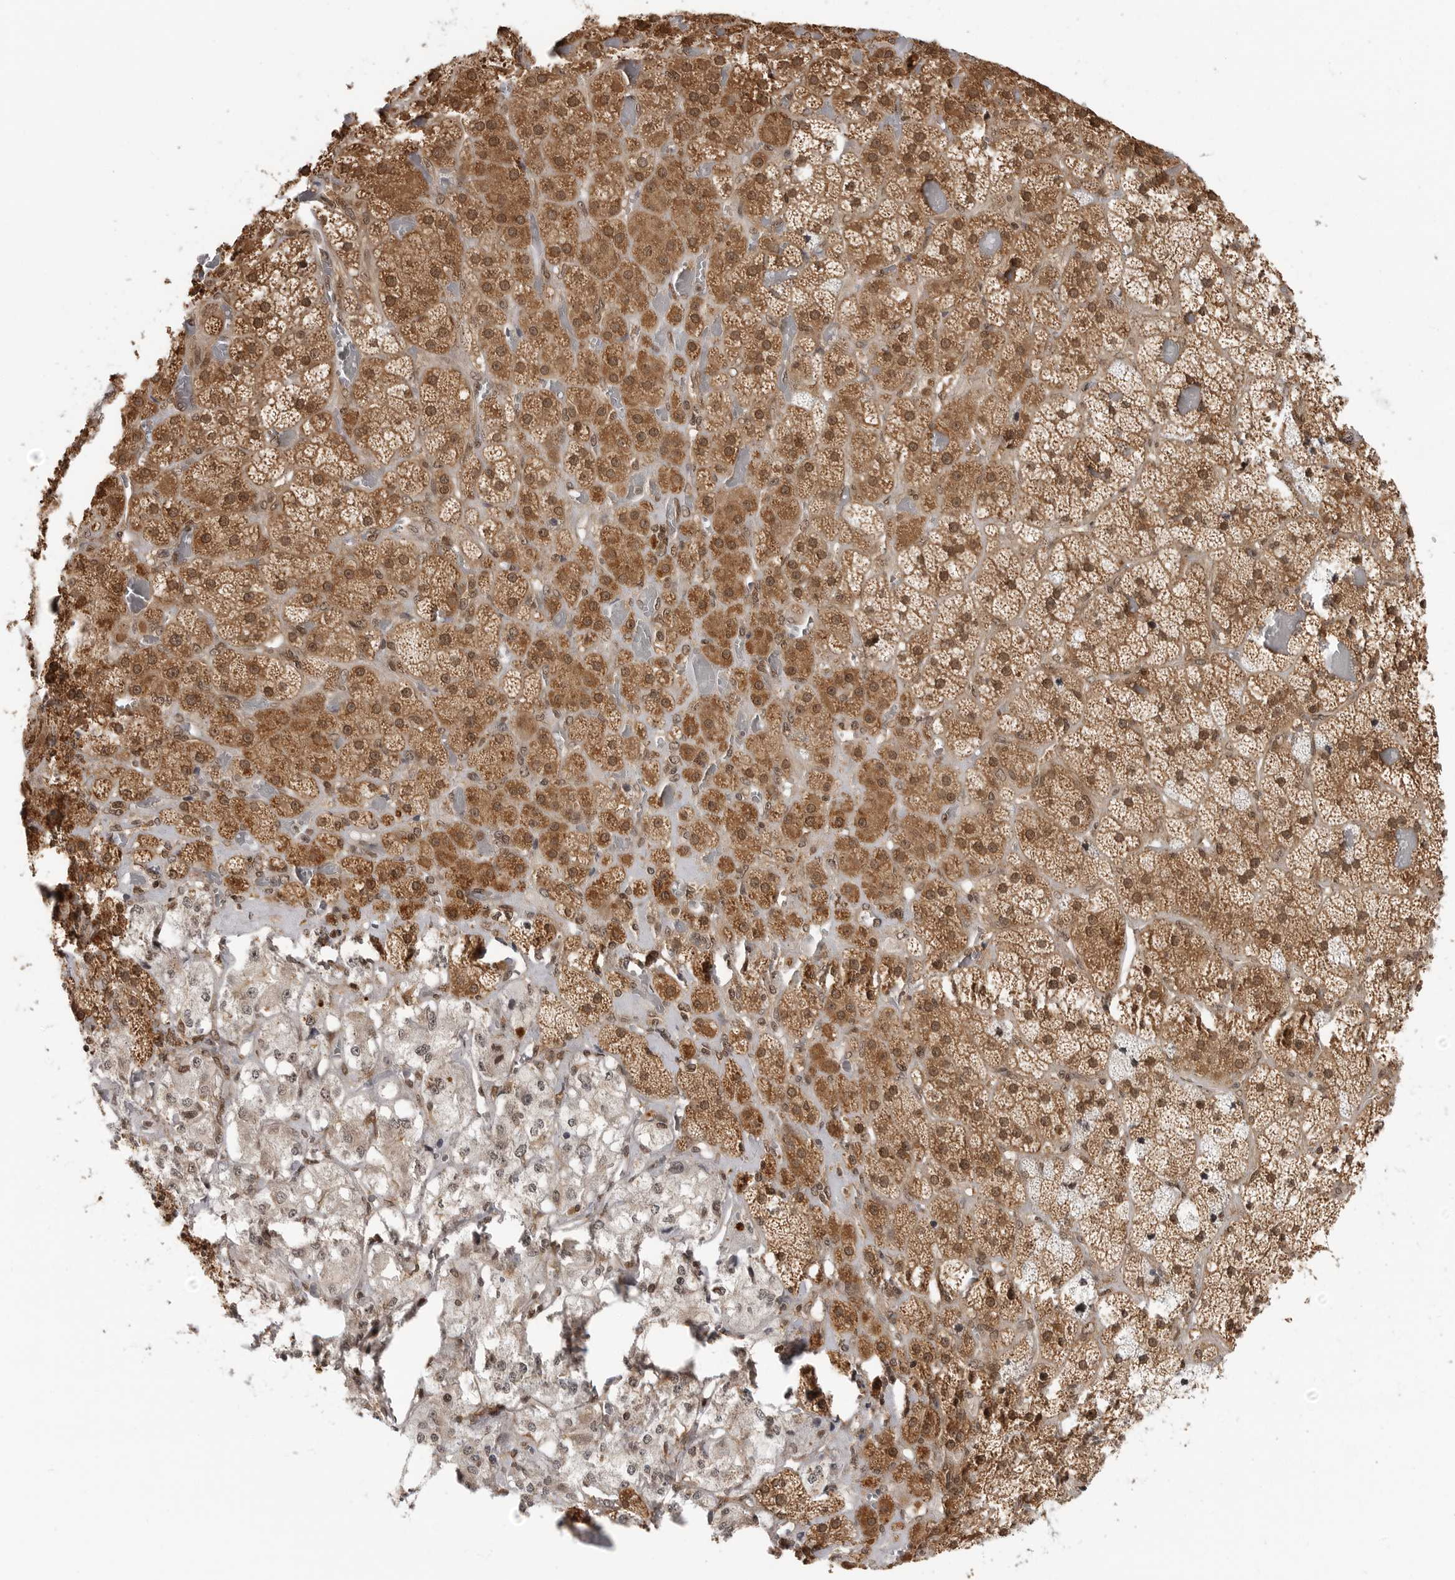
{"staining": {"intensity": "strong", "quantity": ">75%", "location": "cytoplasmic/membranous,nuclear"}, "tissue": "adrenal gland", "cell_type": "Glandular cells", "image_type": "normal", "snomed": [{"axis": "morphology", "description": "Normal tissue, NOS"}, {"axis": "topography", "description": "Adrenal gland"}], "caption": "Strong cytoplasmic/membranous,nuclear expression for a protein is identified in about >75% of glandular cells of normal adrenal gland using IHC.", "gene": "SZRD1", "patient": {"sex": "male", "age": 57}}